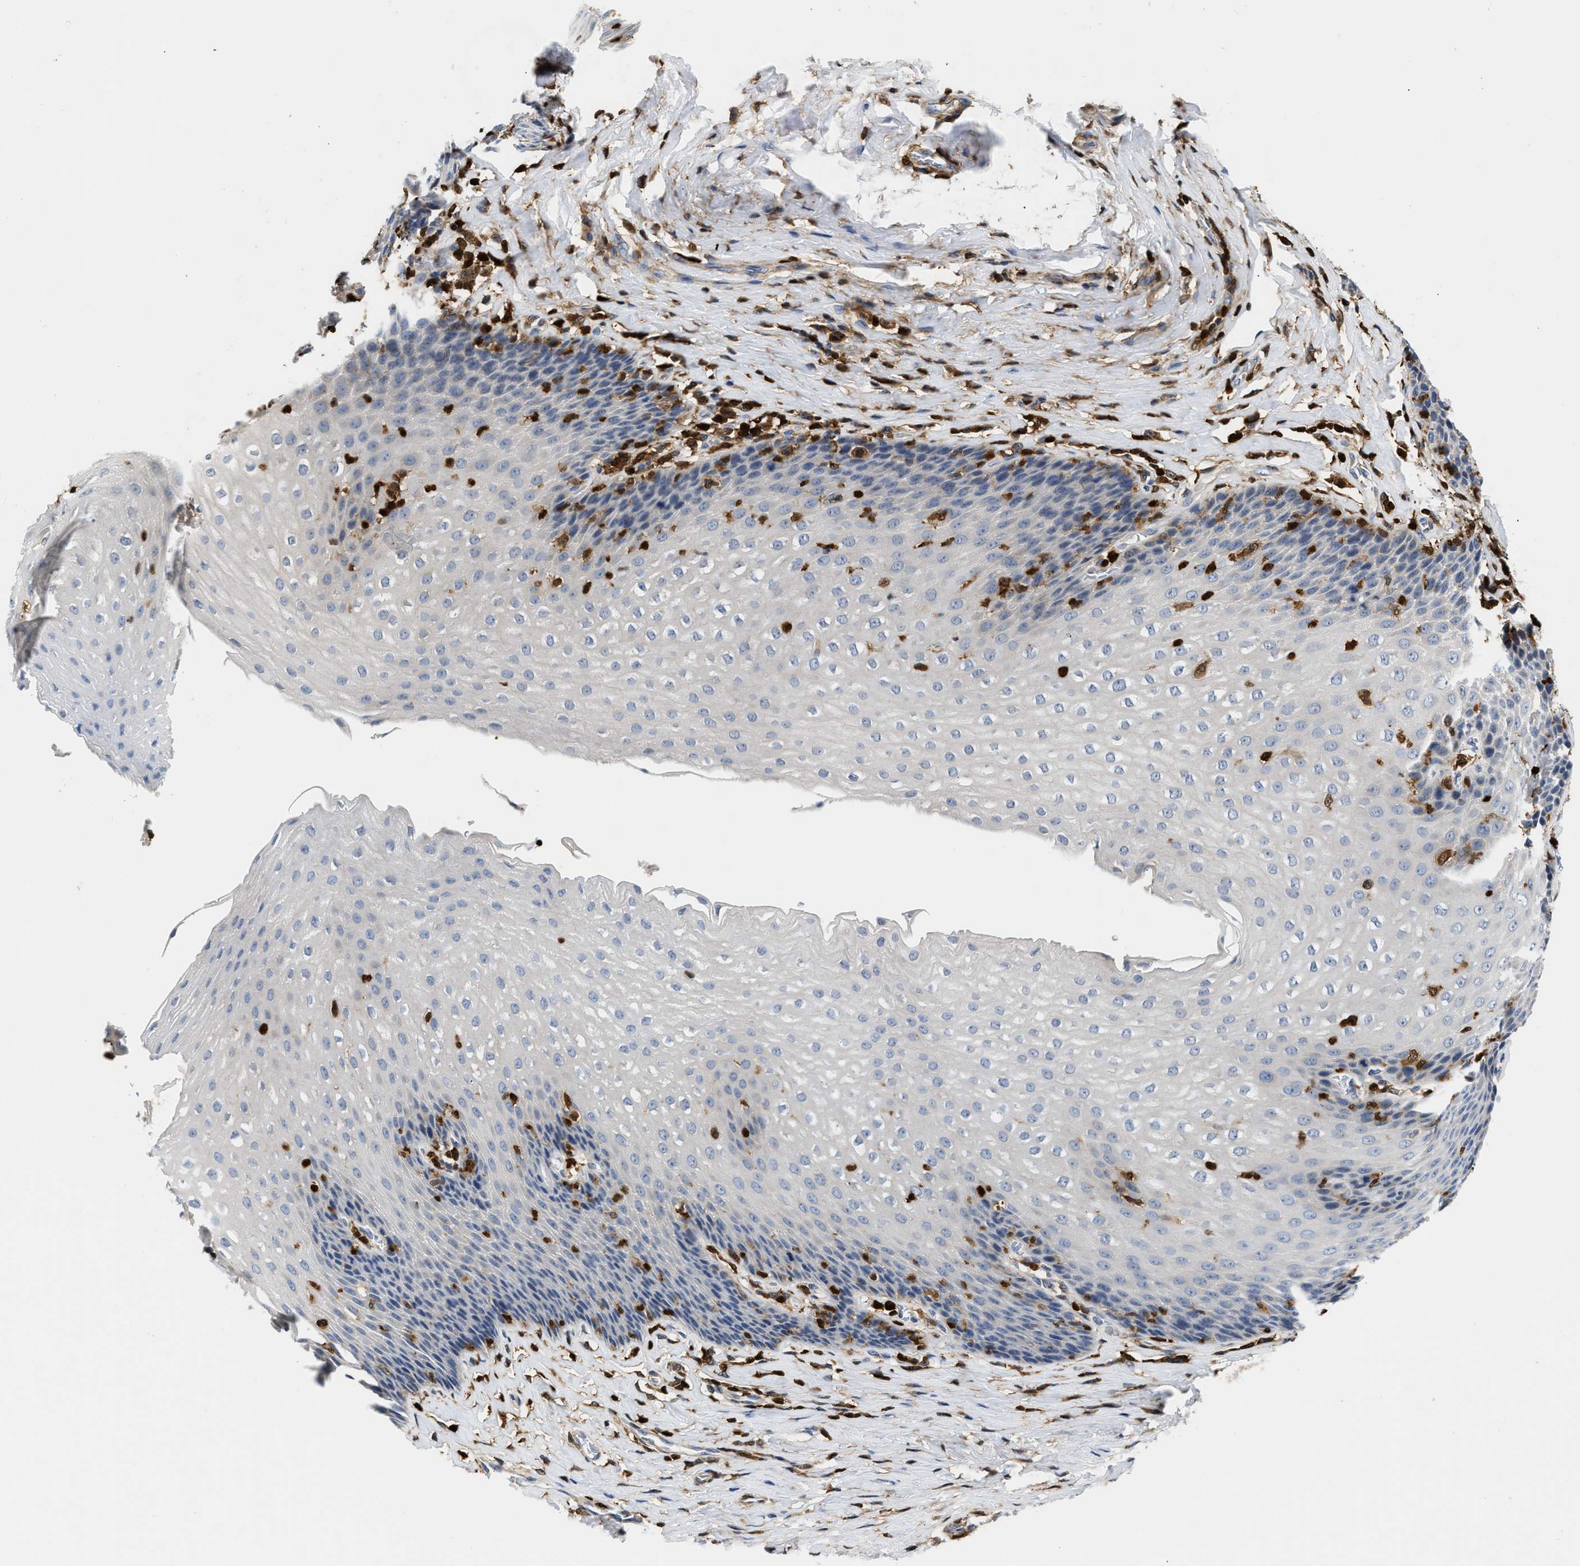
{"staining": {"intensity": "negative", "quantity": "none", "location": "none"}, "tissue": "esophagus", "cell_type": "Squamous epithelial cells", "image_type": "normal", "snomed": [{"axis": "morphology", "description": "Normal tissue, NOS"}, {"axis": "topography", "description": "Esophagus"}], "caption": "Squamous epithelial cells show no significant protein positivity in unremarkable esophagus.", "gene": "SLIT2", "patient": {"sex": "female", "age": 61}}